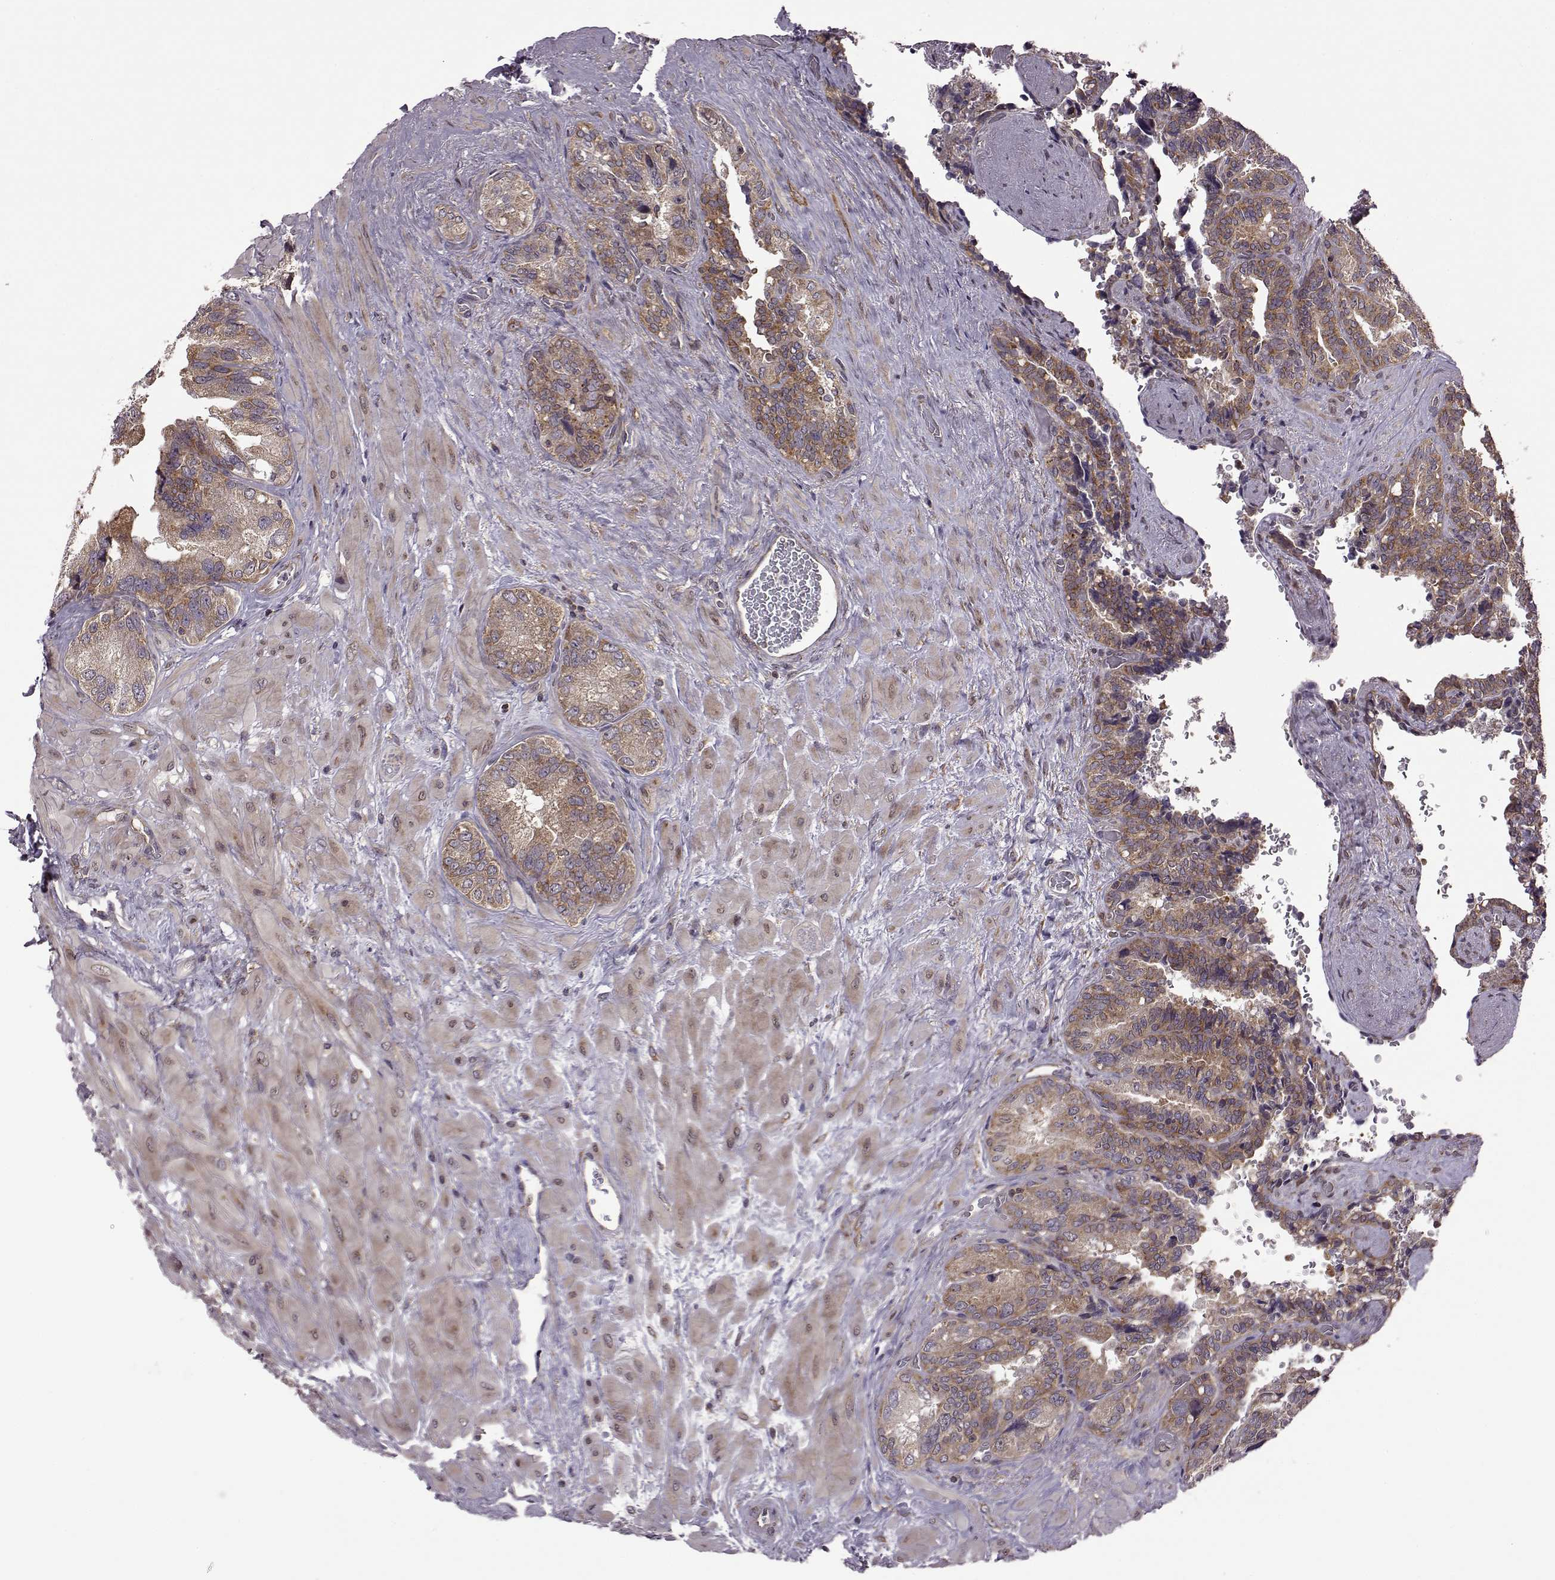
{"staining": {"intensity": "moderate", "quantity": ">75%", "location": "cytoplasmic/membranous"}, "tissue": "seminal vesicle", "cell_type": "Glandular cells", "image_type": "normal", "snomed": [{"axis": "morphology", "description": "Normal tissue, NOS"}, {"axis": "topography", "description": "Seminal veicle"}], "caption": "Immunohistochemical staining of benign seminal vesicle shows moderate cytoplasmic/membranous protein staining in about >75% of glandular cells. (Stains: DAB in brown, nuclei in blue, Microscopy: brightfield microscopy at high magnification).", "gene": "URI1", "patient": {"sex": "male", "age": 69}}